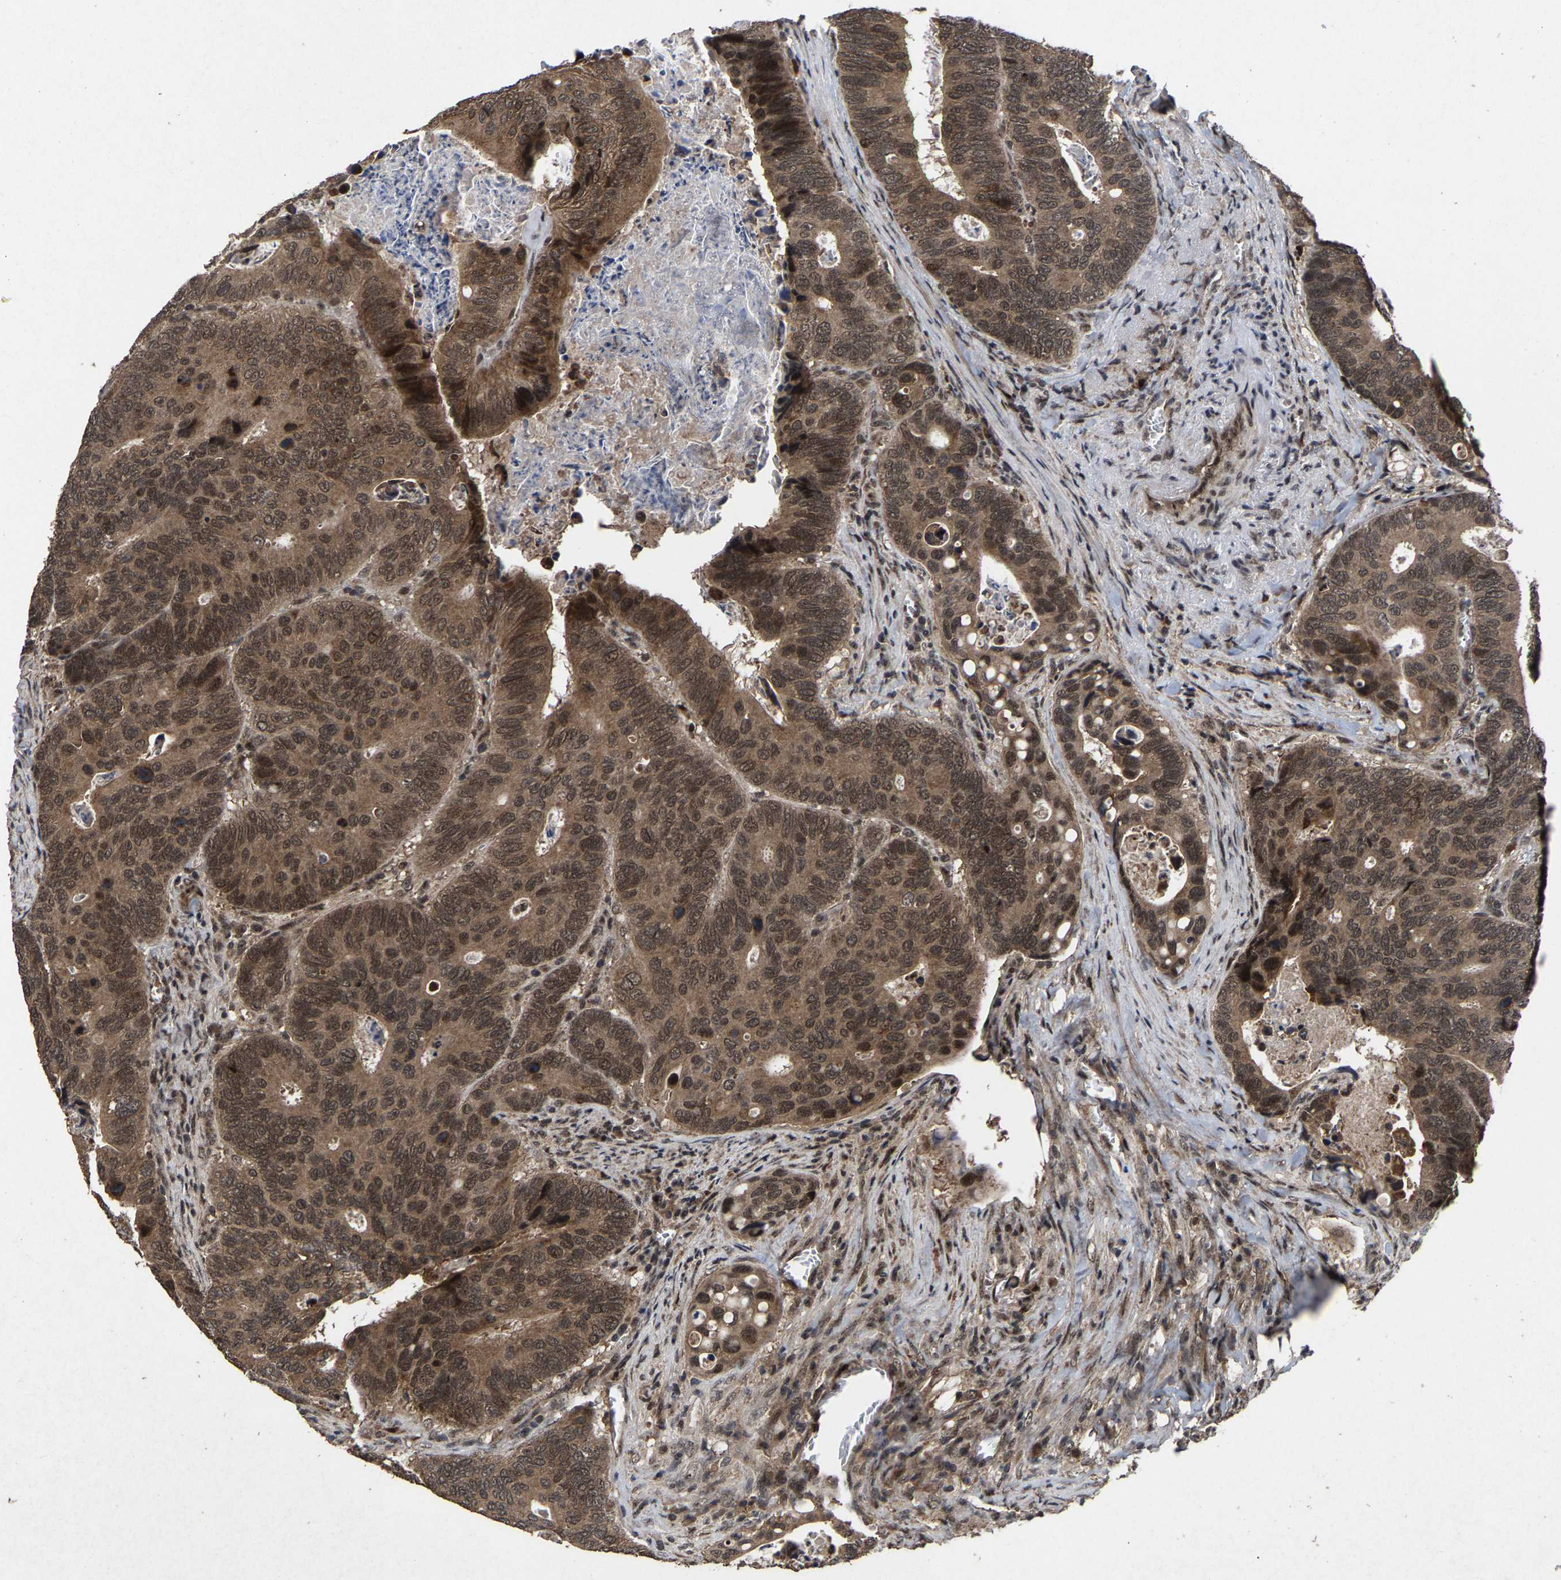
{"staining": {"intensity": "moderate", "quantity": ">75%", "location": "cytoplasmic/membranous,nuclear"}, "tissue": "colorectal cancer", "cell_type": "Tumor cells", "image_type": "cancer", "snomed": [{"axis": "morphology", "description": "Inflammation, NOS"}, {"axis": "morphology", "description": "Adenocarcinoma, NOS"}, {"axis": "topography", "description": "Colon"}], "caption": "Human colorectal cancer stained with a brown dye exhibits moderate cytoplasmic/membranous and nuclear positive expression in about >75% of tumor cells.", "gene": "HAUS6", "patient": {"sex": "male", "age": 72}}